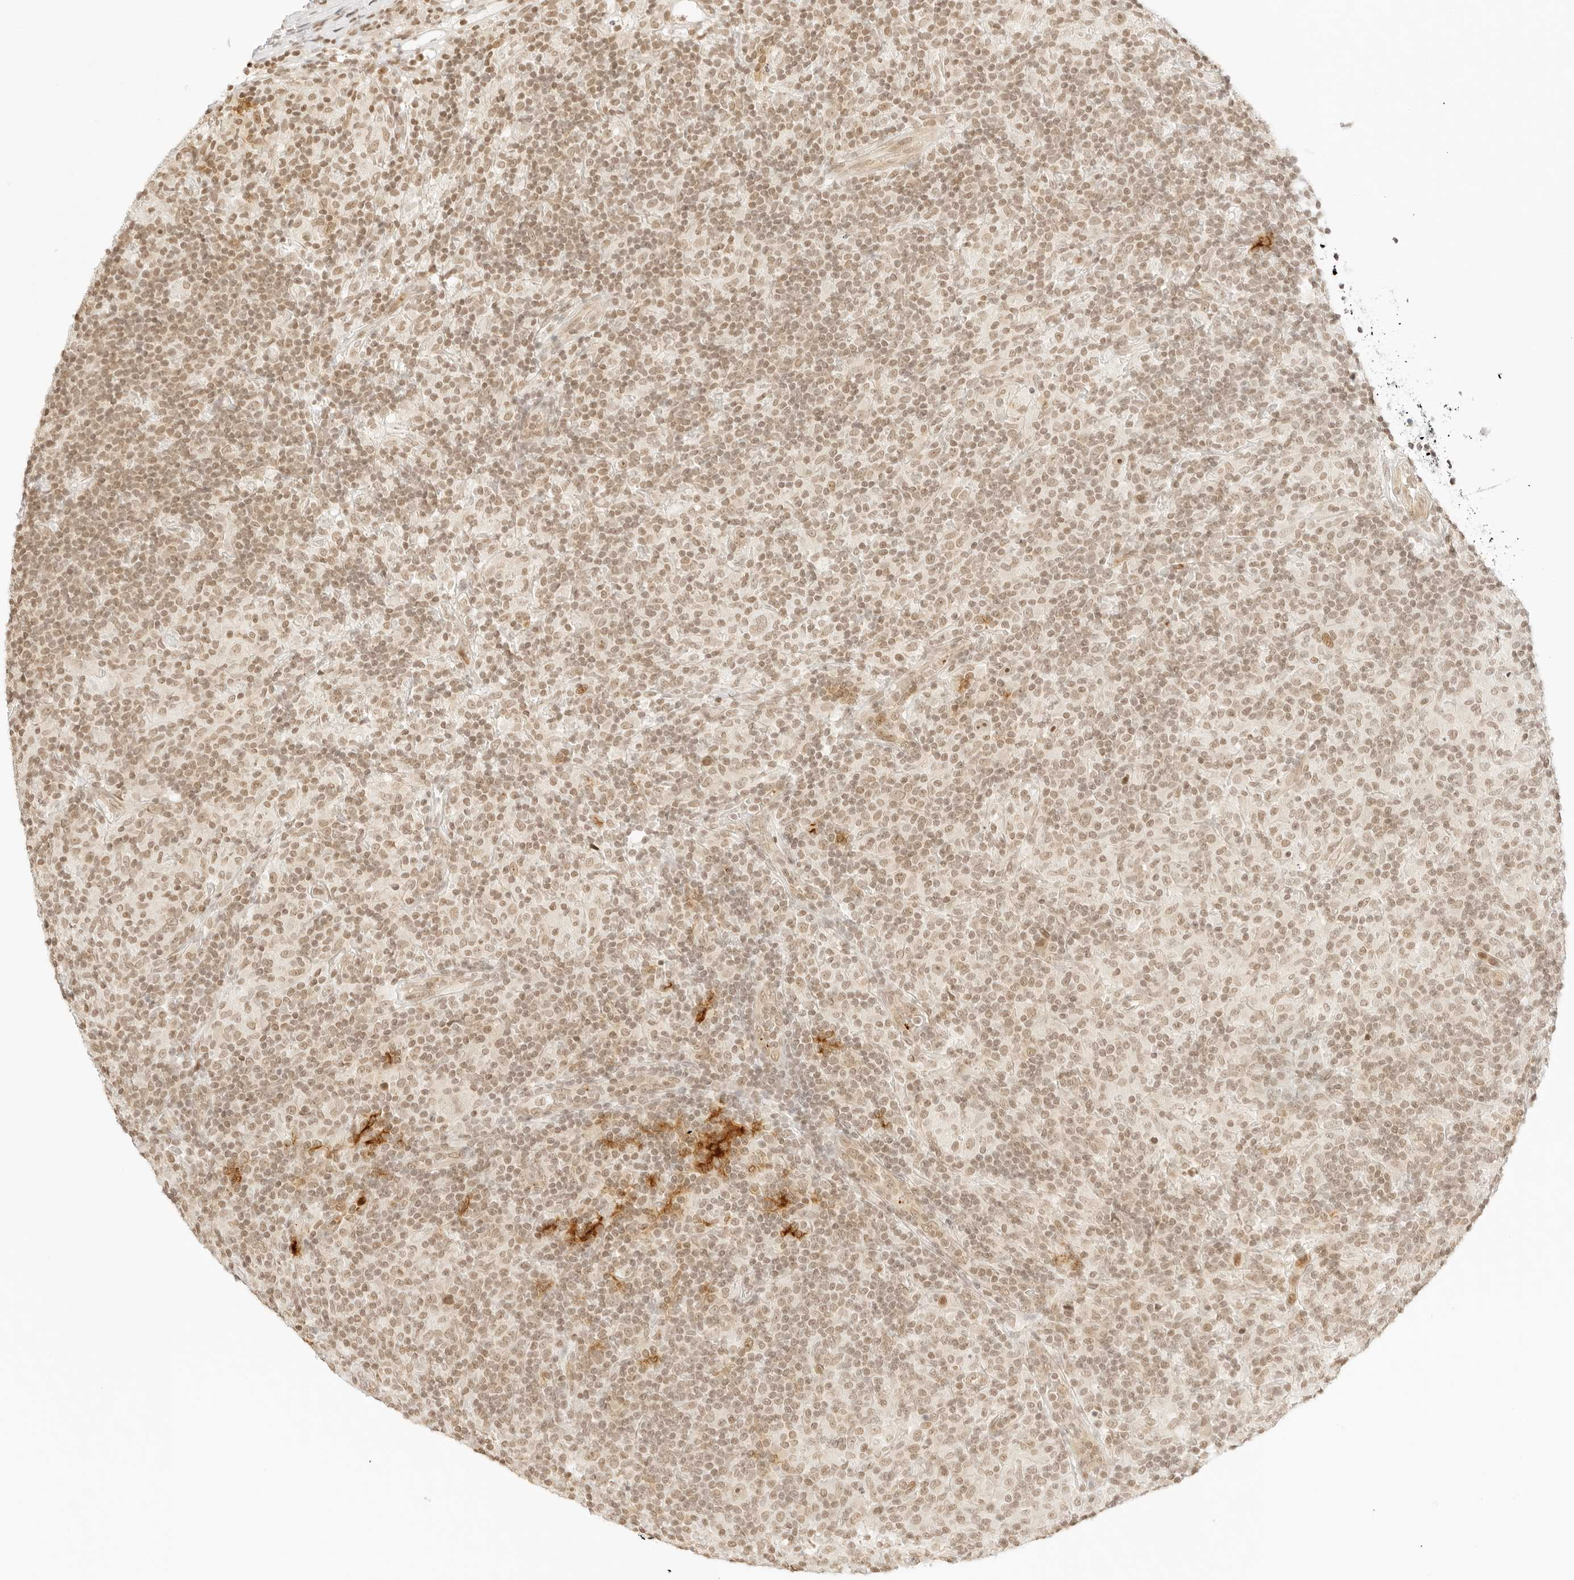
{"staining": {"intensity": "weak", "quantity": ">75%", "location": "nuclear"}, "tissue": "lymphoma", "cell_type": "Tumor cells", "image_type": "cancer", "snomed": [{"axis": "morphology", "description": "Hodgkin's disease, NOS"}, {"axis": "topography", "description": "Lymph node"}], "caption": "Human lymphoma stained for a protein (brown) exhibits weak nuclear positive positivity in about >75% of tumor cells.", "gene": "GNAS", "patient": {"sex": "male", "age": 70}}